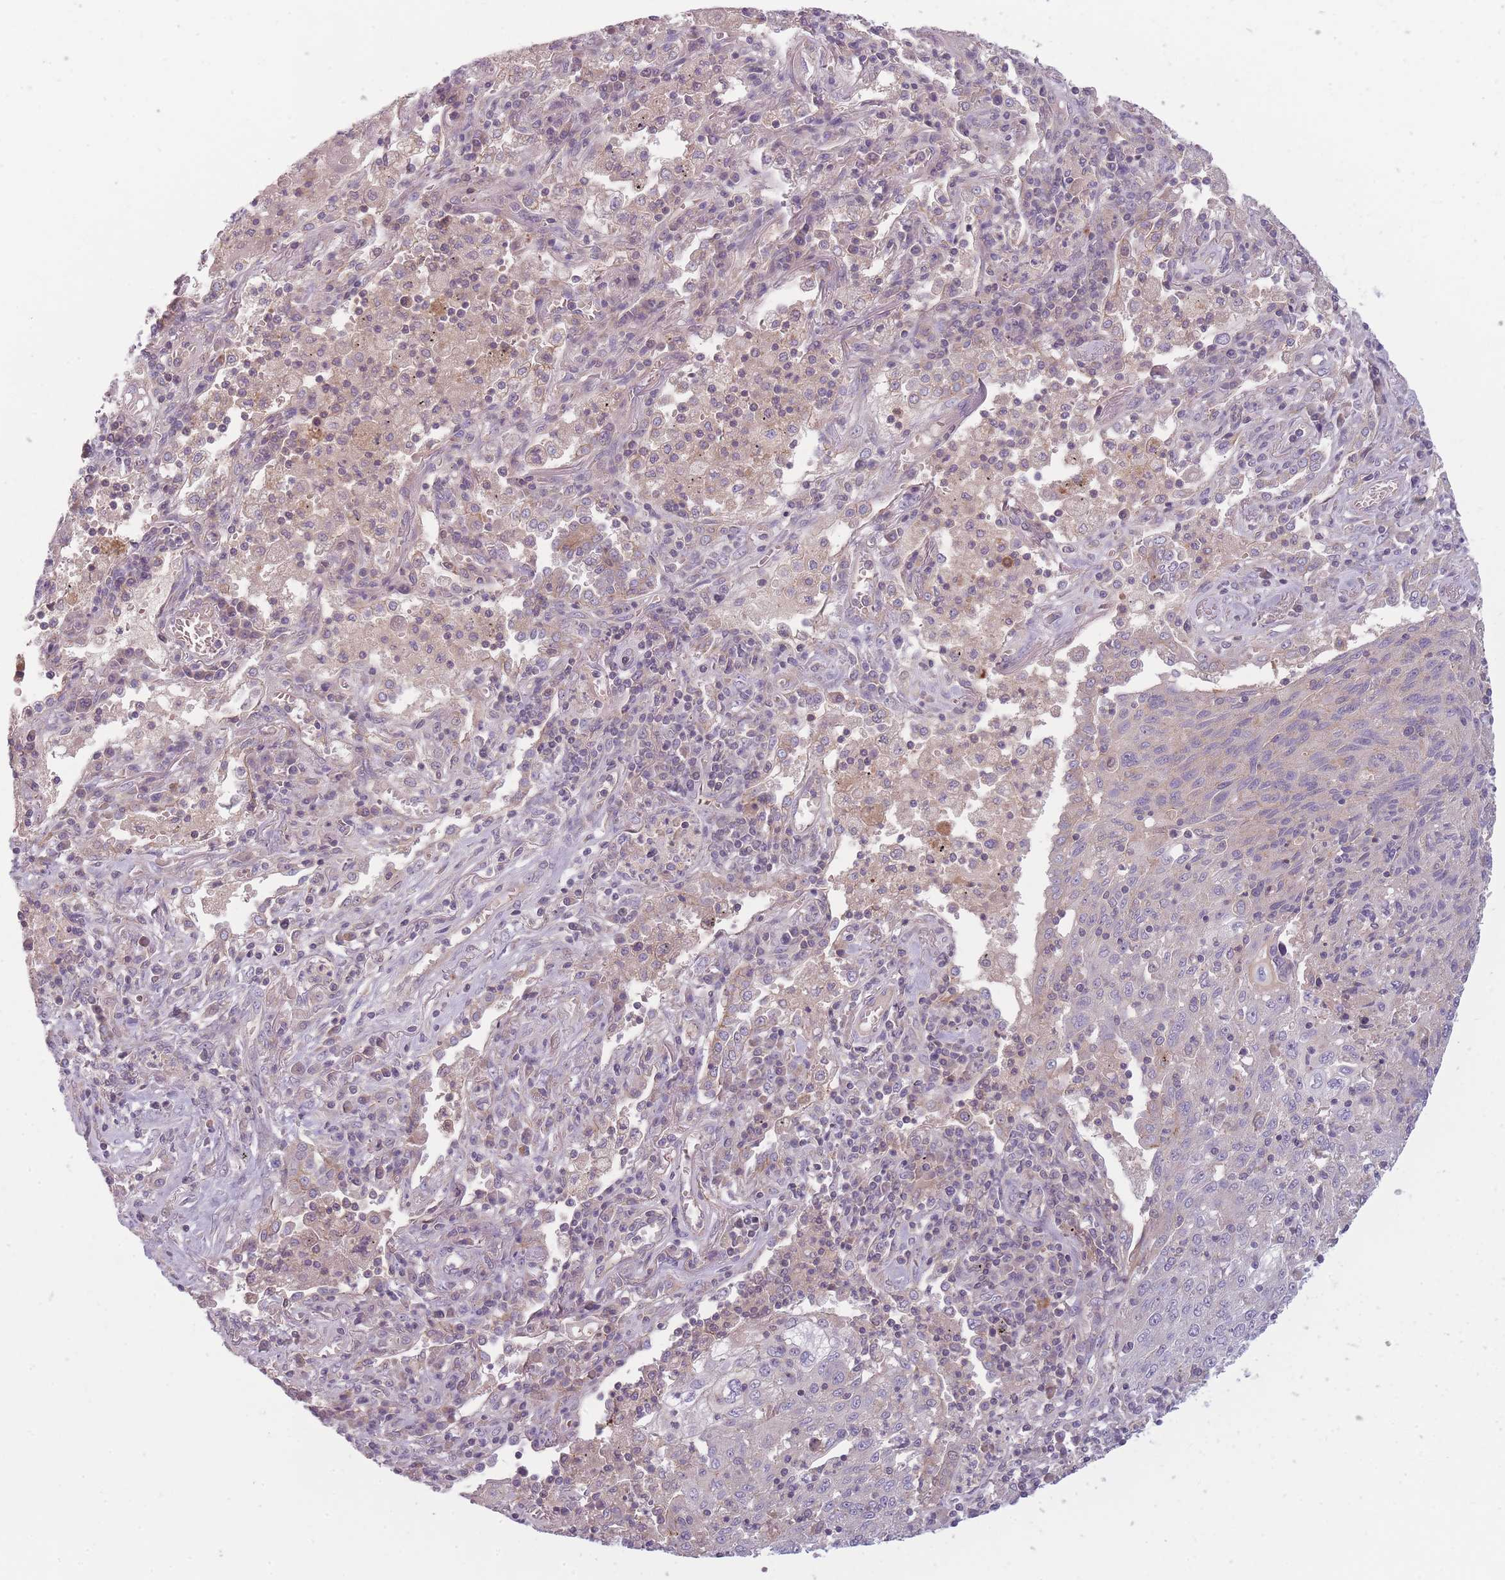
{"staining": {"intensity": "negative", "quantity": "none", "location": "none"}, "tissue": "lung cancer", "cell_type": "Tumor cells", "image_type": "cancer", "snomed": [{"axis": "morphology", "description": "Squamous cell carcinoma, NOS"}, {"axis": "topography", "description": "Lung"}], "caption": "An immunohistochemistry (IHC) histopathology image of lung cancer is shown. There is no staining in tumor cells of lung cancer.", "gene": "NT5DC2", "patient": {"sex": "female", "age": 66}}